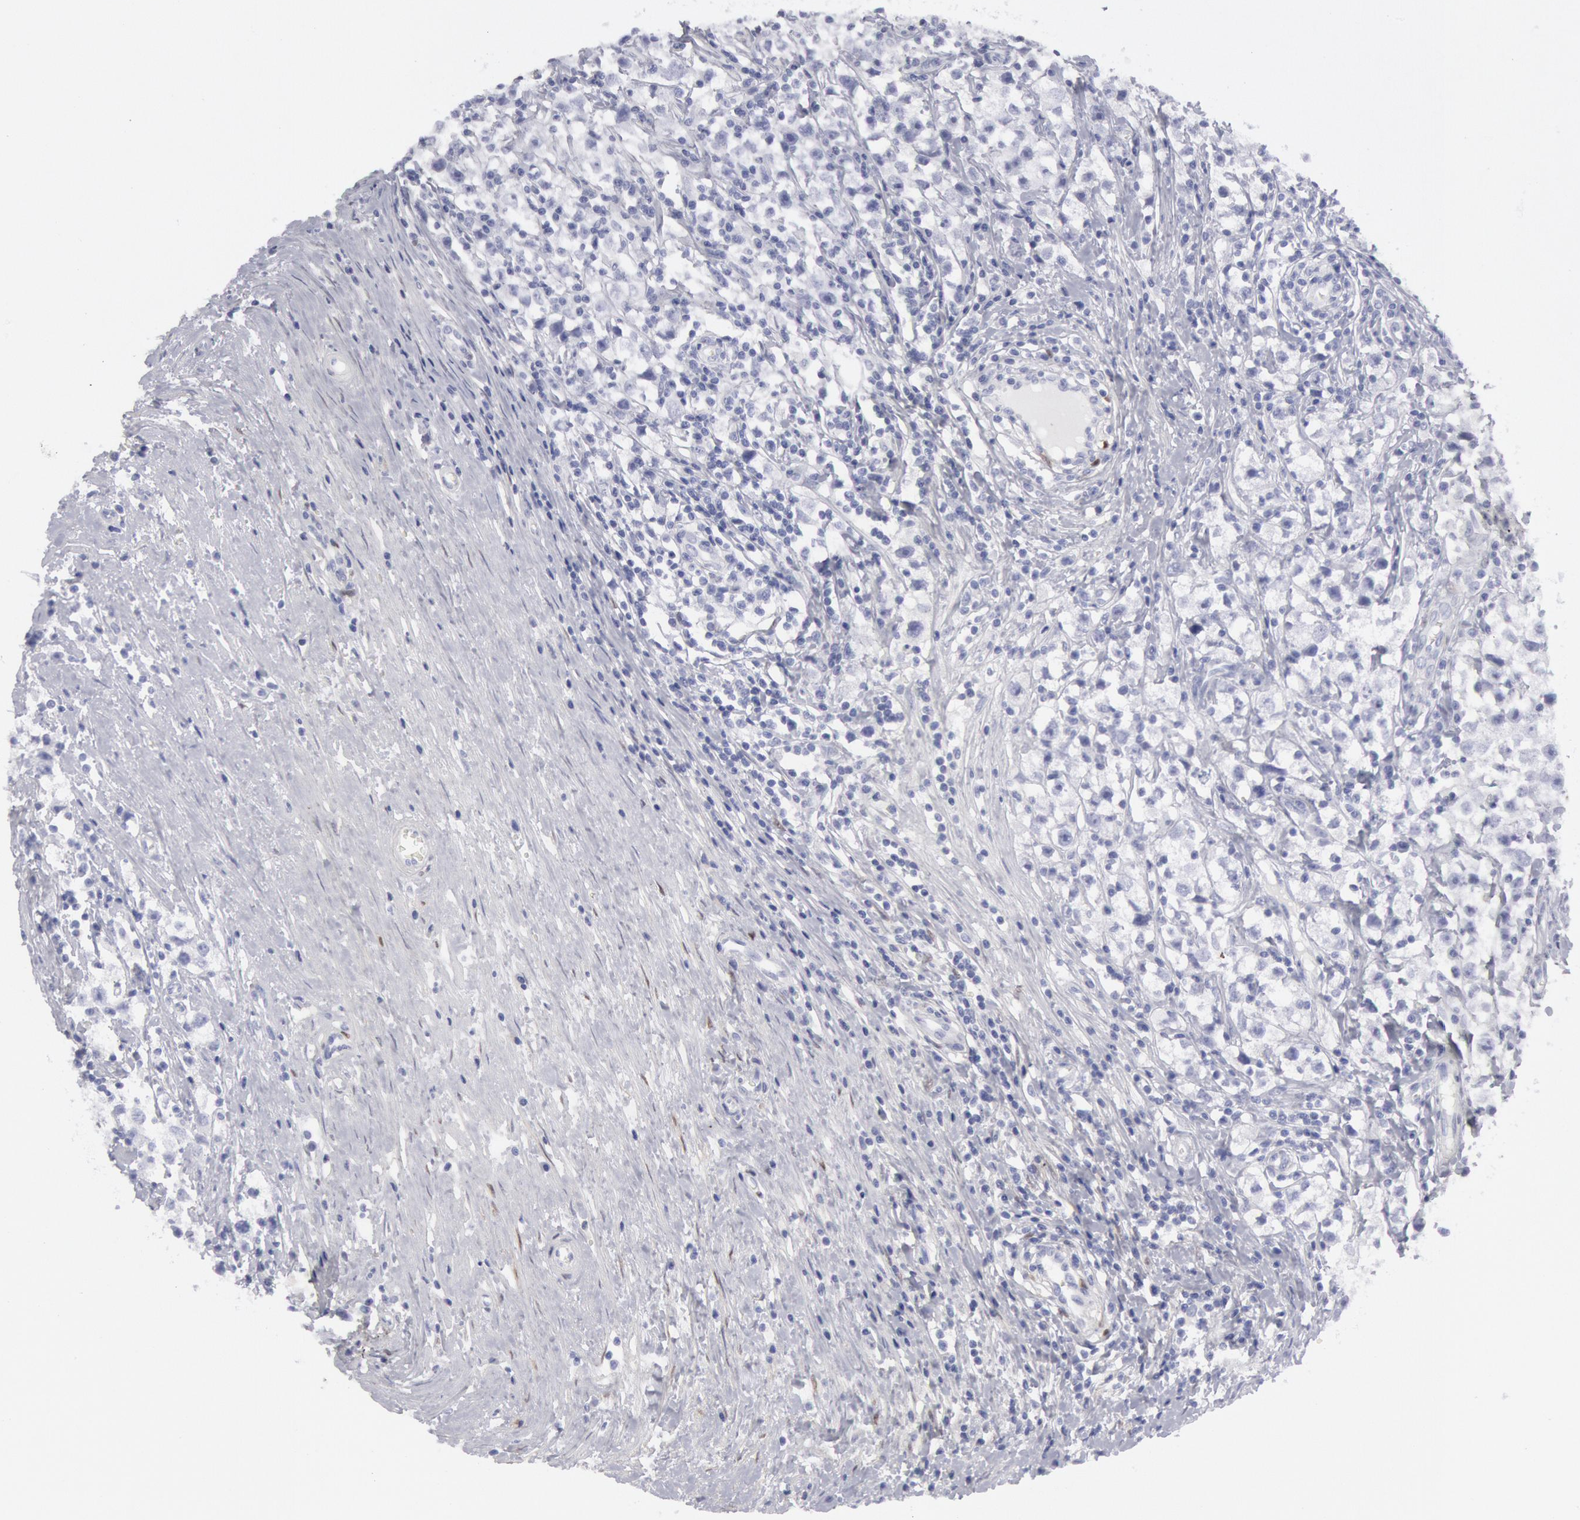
{"staining": {"intensity": "negative", "quantity": "none", "location": "none"}, "tissue": "testis cancer", "cell_type": "Tumor cells", "image_type": "cancer", "snomed": [{"axis": "morphology", "description": "Seminoma, NOS"}, {"axis": "topography", "description": "Testis"}], "caption": "Tumor cells show no significant protein positivity in seminoma (testis). (DAB (3,3'-diaminobenzidine) immunohistochemistry (IHC), high magnification).", "gene": "FHL1", "patient": {"sex": "male", "age": 35}}